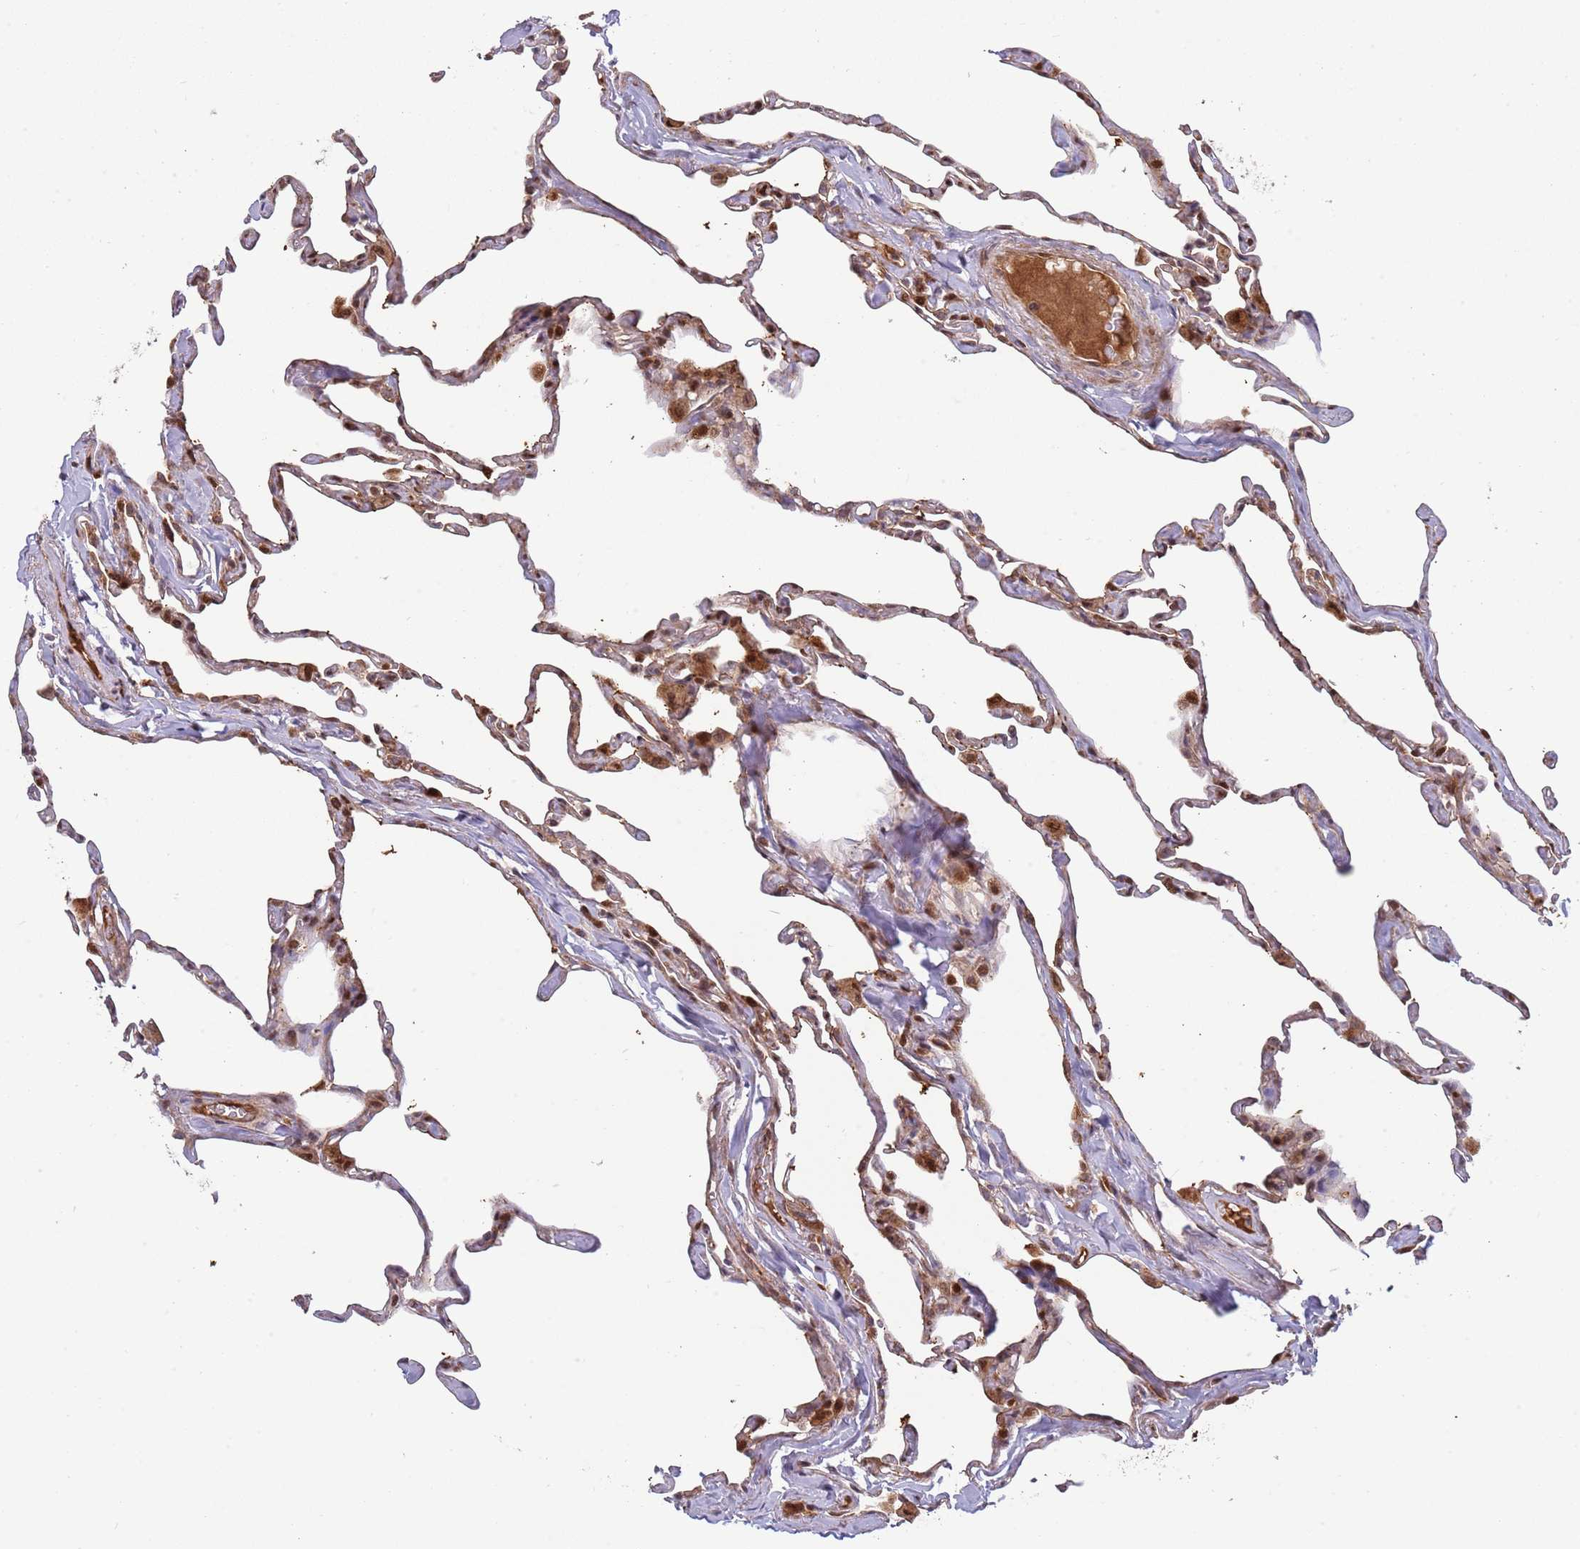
{"staining": {"intensity": "moderate", "quantity": "25%-75%", "location": "cytoplasmic/membranous,nuclear"}, "tissue": "lung", "cell_type": "Alveolar cells", "image_type": "normal", "snomed": [{"axis": "morphology", "description": "Normal tissue, NOS"}, {"axis": "topography", "description": "Lung"}], "caption": "Benign lung was stained to show a protein in brown. There is medium levels of moderate cytoplasmic/membranous,nuclear staining in approximately 25%-75% of alveolar cells.", "gene": "SYNDIG1L", "patient": {"sex": "male", "age": 65}}